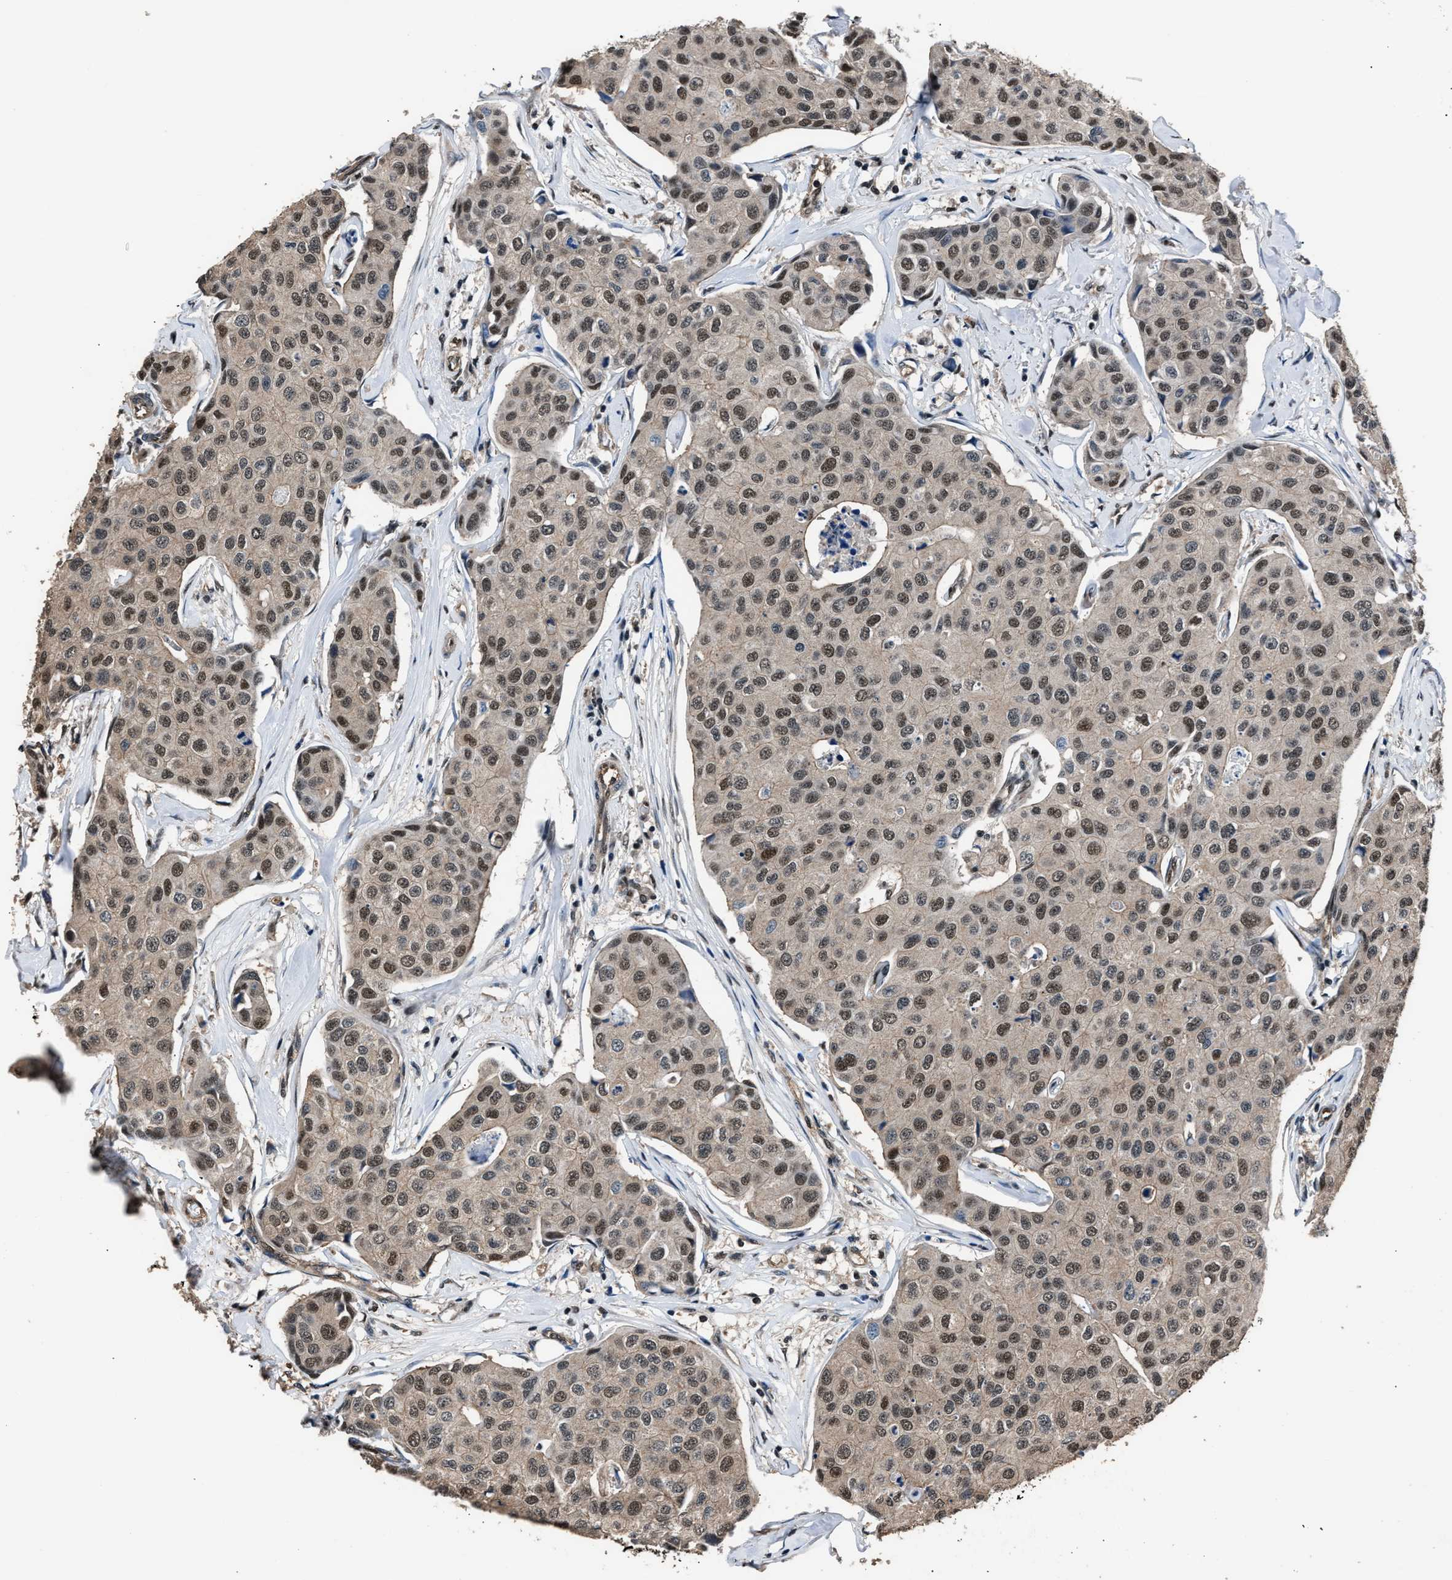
{"staining": {"intensity": "moderate", "quantity": ">75%", "location": "nuclear"}, "tissue": "breast cancer", "cell_type": "Tumor cells", "image_type": "cancer", "snomed": [{"axis": "morphology", "description": "Duct carcinoma"}, {"axis": "topography", "description": "Breast"}], "caption": "The photomicrograph demonstrates immunohistochemical staining of intraductal carcinoma (breast). There is moderate nuclear expression is present in about >75% of tumor cells.", "gene": "DFFA", "patient": {"sex": "female", "age": 80}}